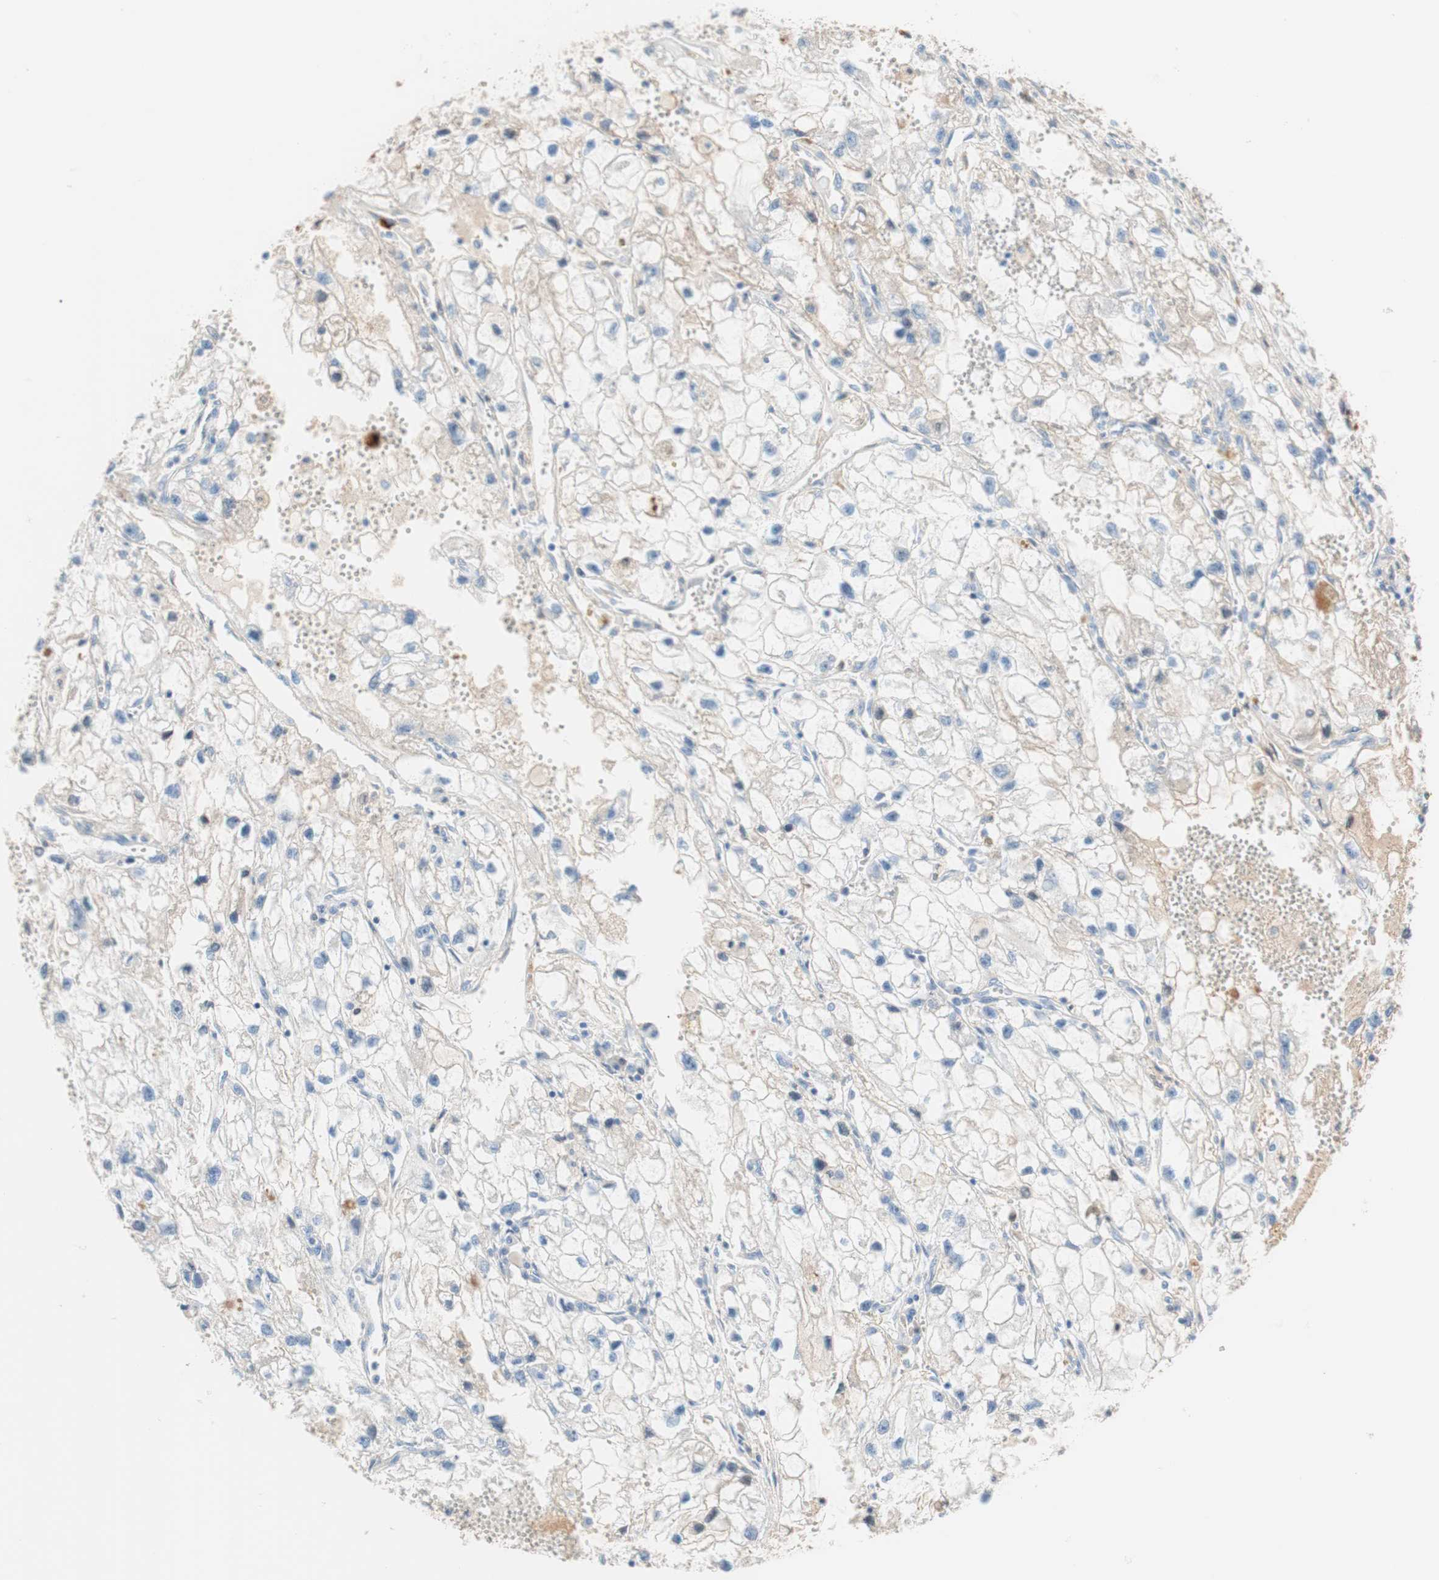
{"staining": {"intensity": "negative", "quantity": "none", "location": "none"}, "tissue": "renal cancer", "cell_type": "Tumor cells", "image_type": "cancer", "snomed": [{"axis": "morphology", "description": "Adenocarcinoma, NOS"}, {"axis": "topography", "description": "Kidney"}], "caption": "Histopathology image shows no protein expression in tumor cells of renal cancer (adenocarcinoma) tissue.", "gene": "RBP4", "patient": {"sex": "female", "age": 70}}